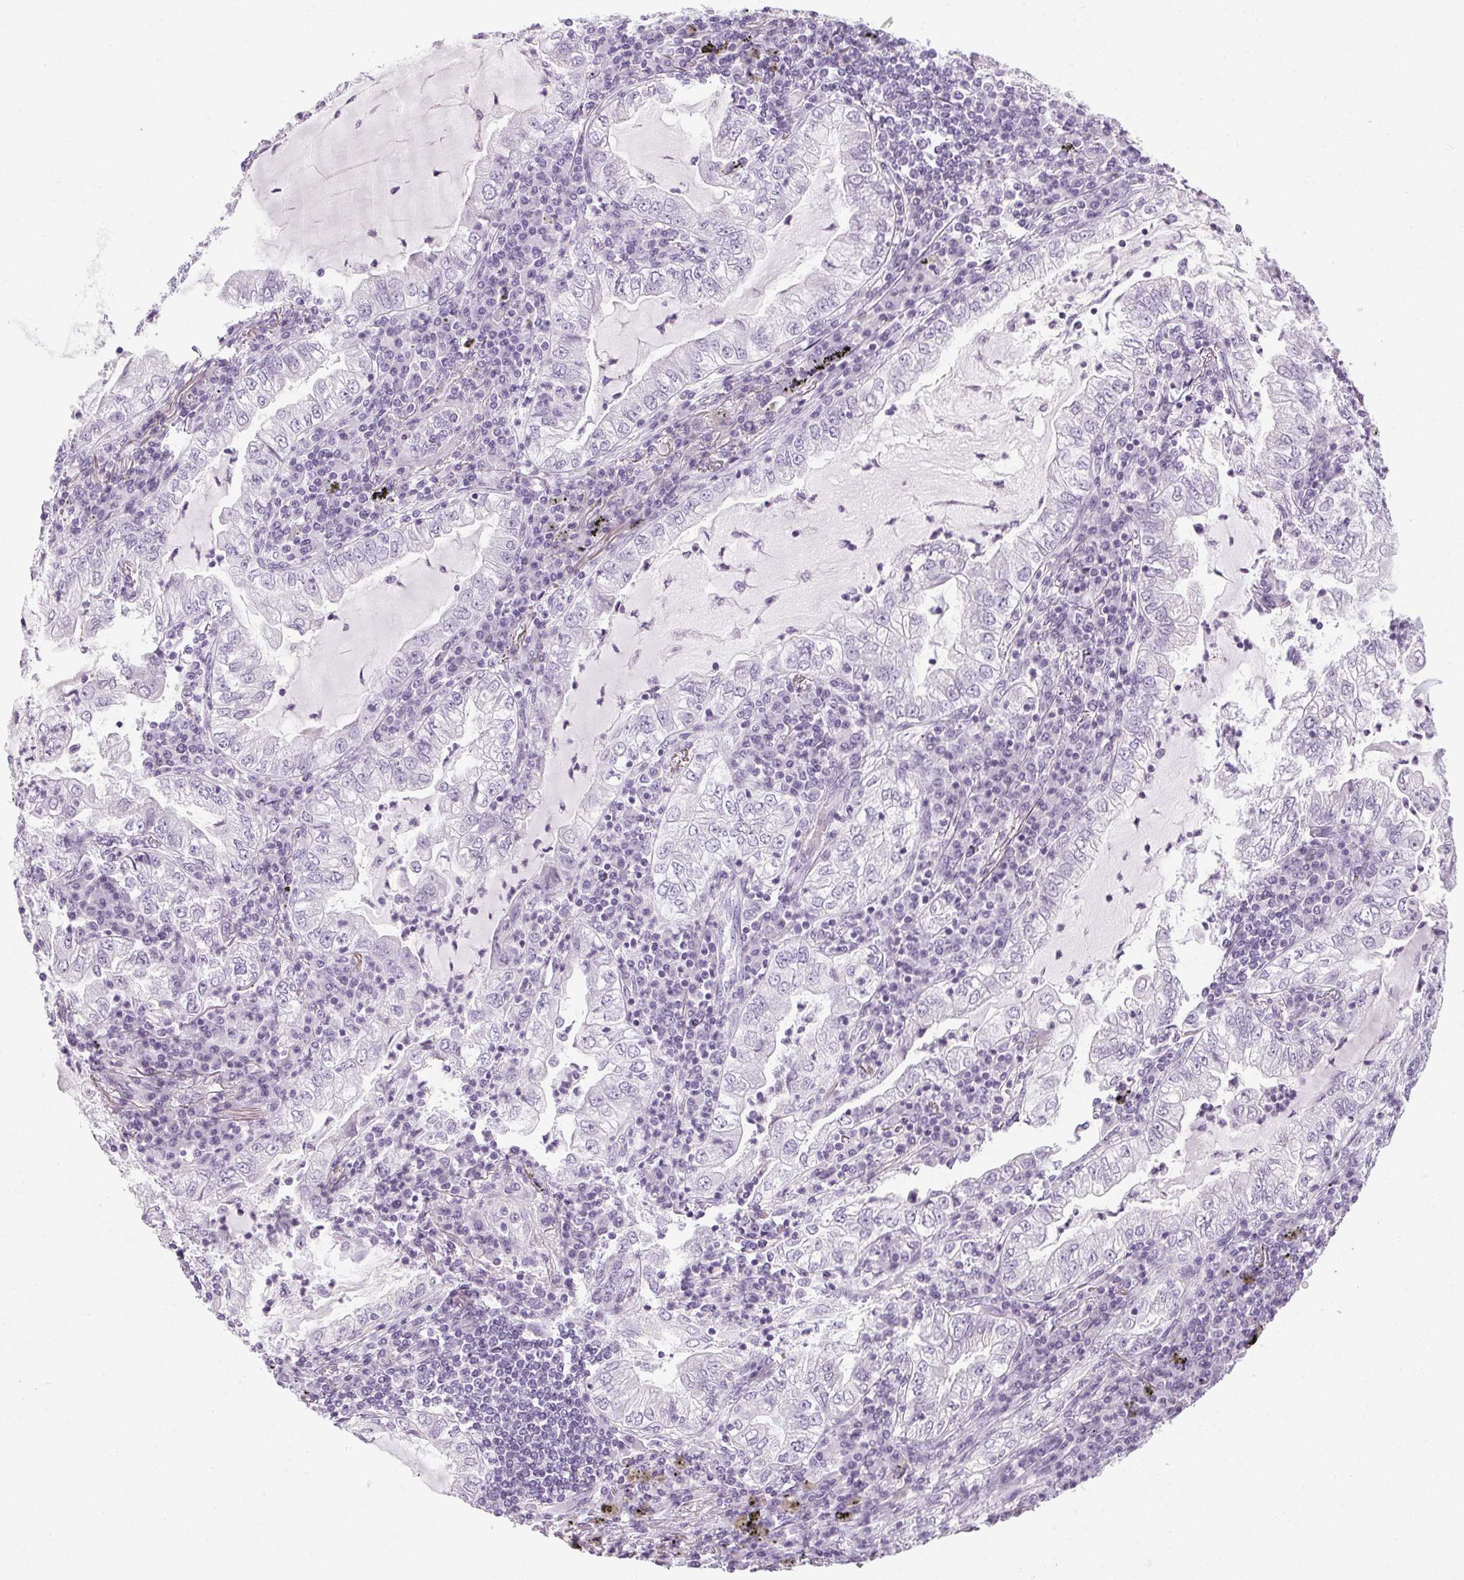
{"staining": {"intensity": "negative", "quantity": "none", "location": "none"}, "tissue": "lung cancer", "cell_type": "Tumor cells", "image_type": "cancer", "snomed": [{"axis": "morphology", "description": "Adenocarcinoma, NOS"}, {"axis": "topography", "description": "Lung"}], "caption": "High power microscopy image of an immunohistochemistry (IHC) histopathology image of lung cancer, revealing no significant staining in tumor cells.", "gene": "POMC", "patient": {"sex": "female", "age": 73}}